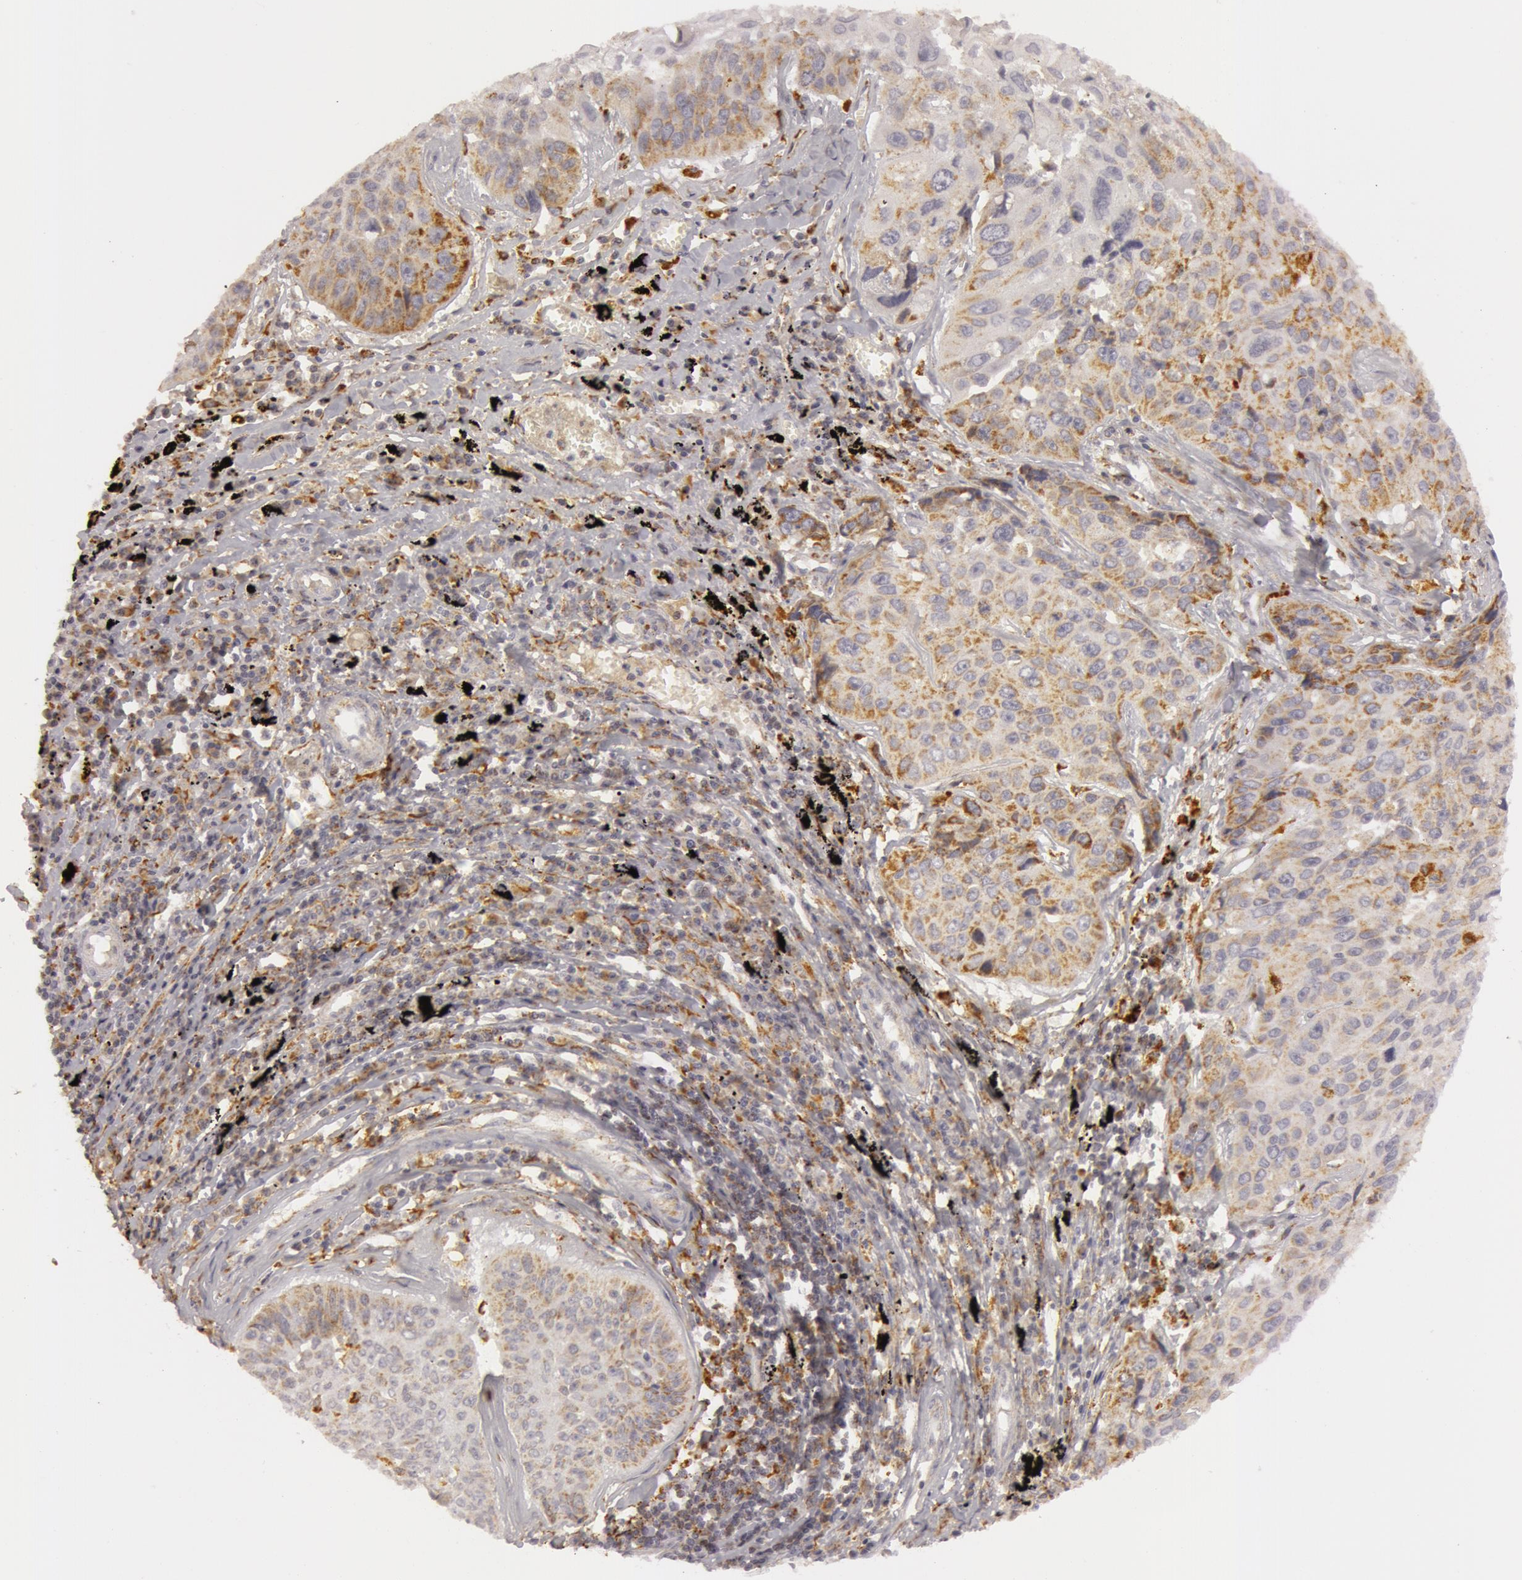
{"staining": {"intensity": "weak", "quantity": "25%-75%", "location": "cytoplasmic/membranous"}, "tissue": "lung cancer", "cell_type": "Tumor cells", "image_type": "cancer", "snomed": [{"axis": "morphology", "description": "Adenocarcinoma, NOS"}, {"axis": "topography", "description": "Lung"}], "caption": "Immunohistochemistry image of lung cancer stained for a protein (brown), which displays low levels of weak cytoplasmic/membranous staining in approximately 25%-75% of tumor cells.", "gene": "C7", "patient": {"sex": "male", "age": 60}}